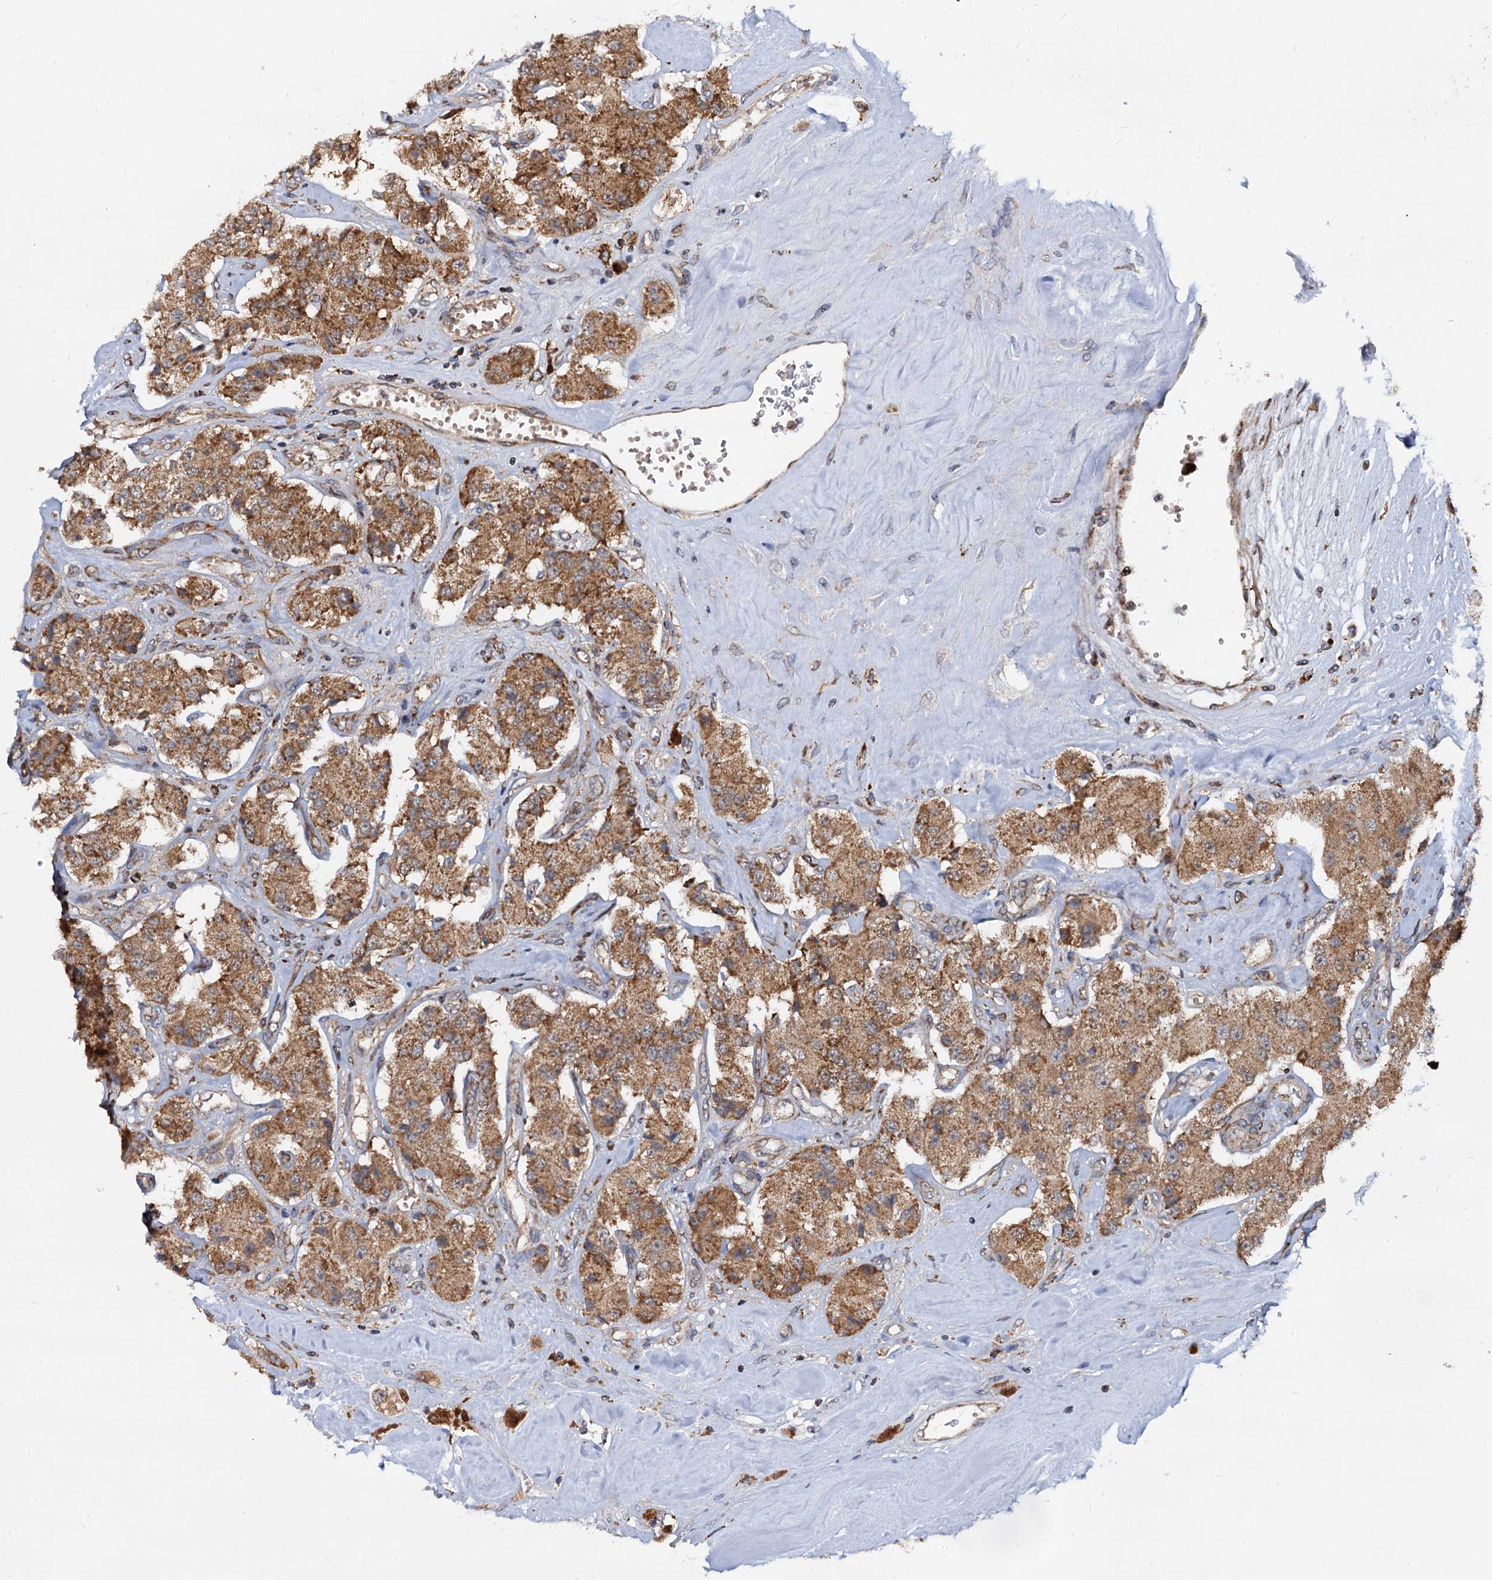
{"staining": {"intensity": "moderate", "quantity": ">75%", "location": "cytoplasmic/membranous"}, "tissue": "carcinoid", "cell_type": "Tumor cells", "image_type": "cancer", "snomed": [{"axis": "morphology", "description": "Carcinoid, malignant, NOS"}, {"axis": "topography", "description": "Pancreas"}], "caption": "Approximately >75% of tumor cells in carcinoid demonstrate moderate cytoplasmic/membranous protein positivity as visualized by brown immunohistochemical staining.", "gene": "UFM1", "patient": {"sex": "male", "age": 41}}